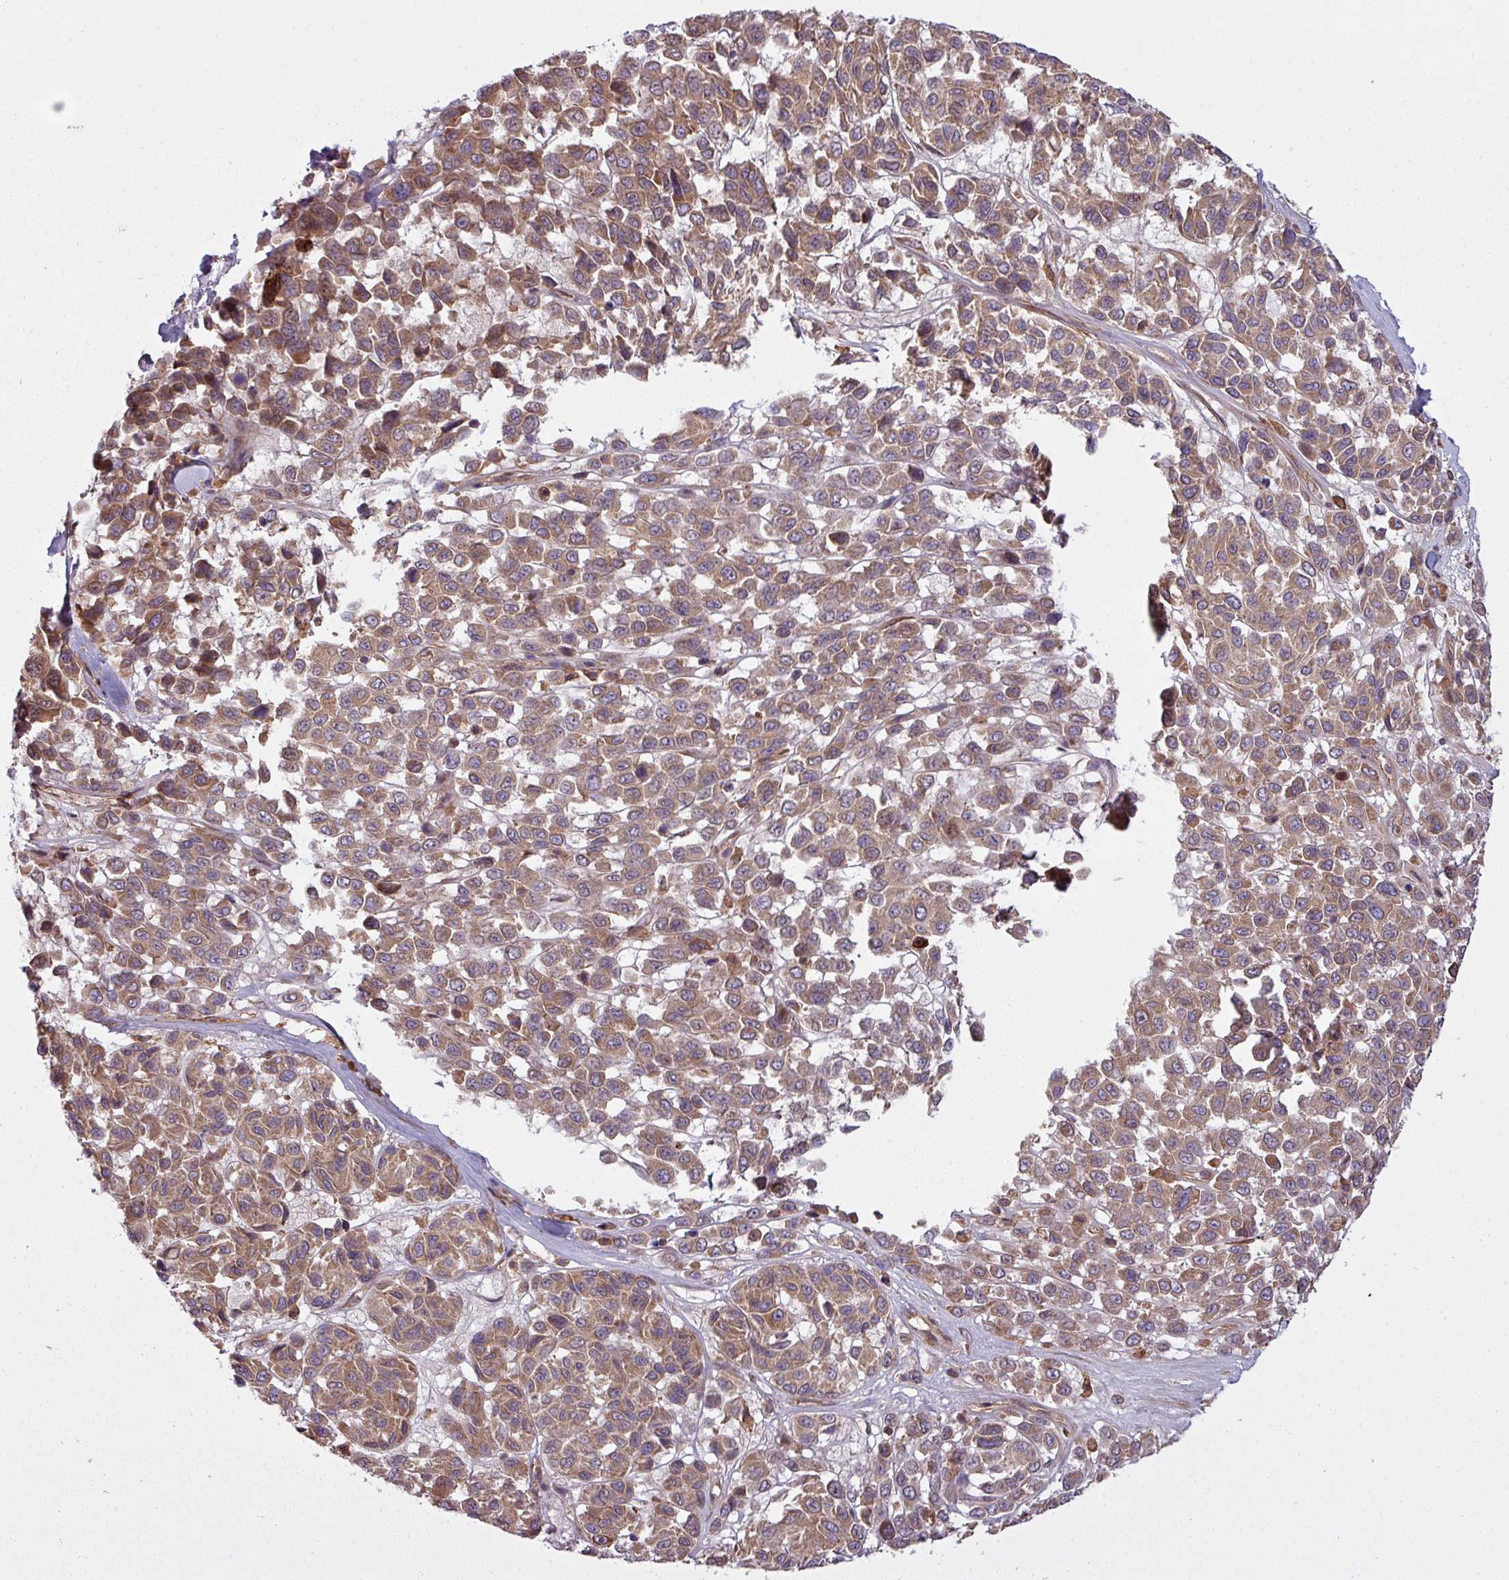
{"staining": {"intensity": "moderate", "quantity": ">75%", "location": "cytoplasmic/membranous"}, "tissue": "melanoma", "cell_type": "Tumor cells", "image_type": "cancer", "snomed": [{"axis": "morphology", "description": "Malignant melanoma, NOS"}, {"axis": "topography", "description": "Skin"}], "caption": "A histopathology image of human malignant melanoma stained for a protein demonstrates moderate cytoplasmic/membranous brown staining in tumor cells.", "gene": "SNRNP25", "patient": {"sex": "female", "age": 66}}